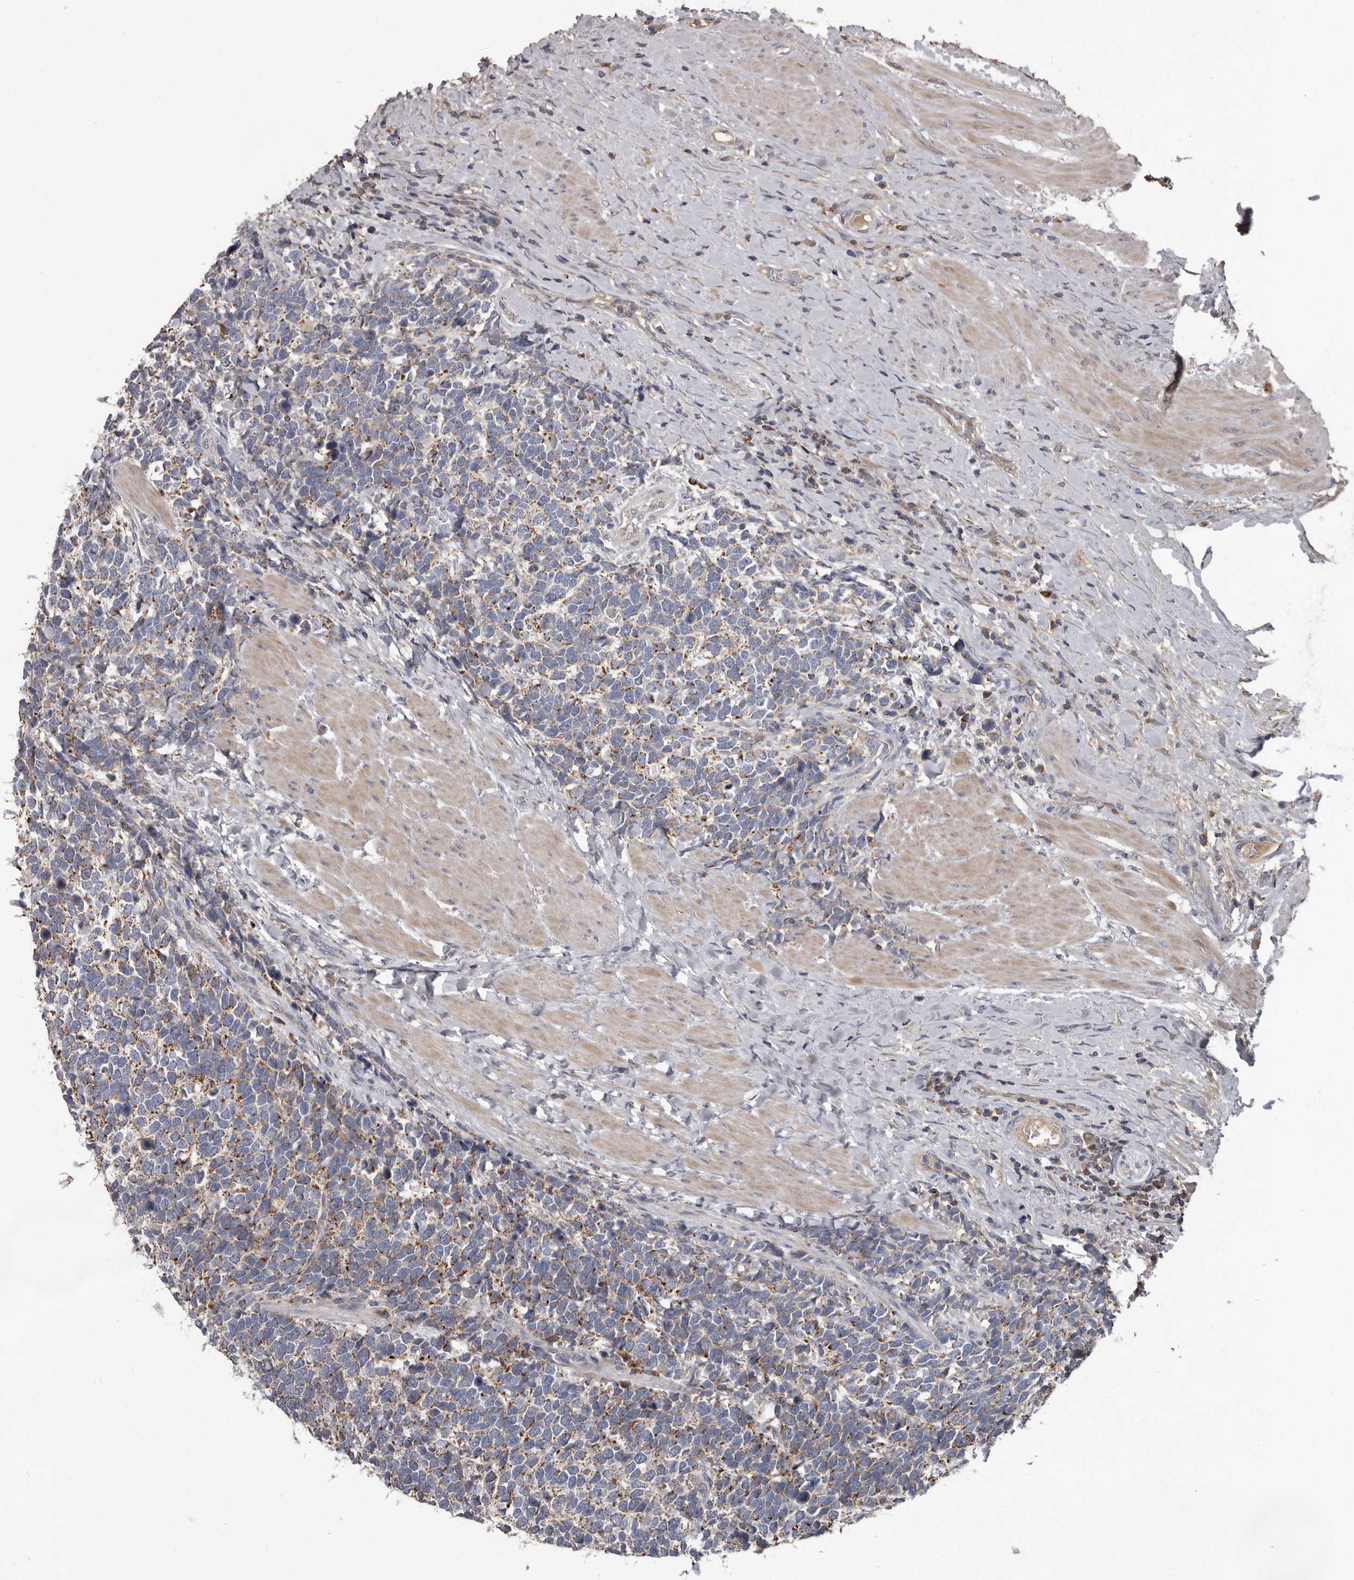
{"staining": {"intensity": "moderate", "quantity": ">75%", "location": "cytoplasmic/membranous"}, "tissue": "urothelial cancer", "cell_type": "Tumor cells", "image_type": "cancer", "snomed": [{"axis": "morphology", "description": "Urothelial carcinoma, High grade"}, {"axis": "topography", "description": "Urinary bladder"}], "caption": "Human urothelial cancer stained with a brown dye reveals moderate cytoplasmic/membranous positive staining in approximately >75% of tumor cells.", "gene": "ALDH5A1", "patient": {"sex": "female", "age": 82}}